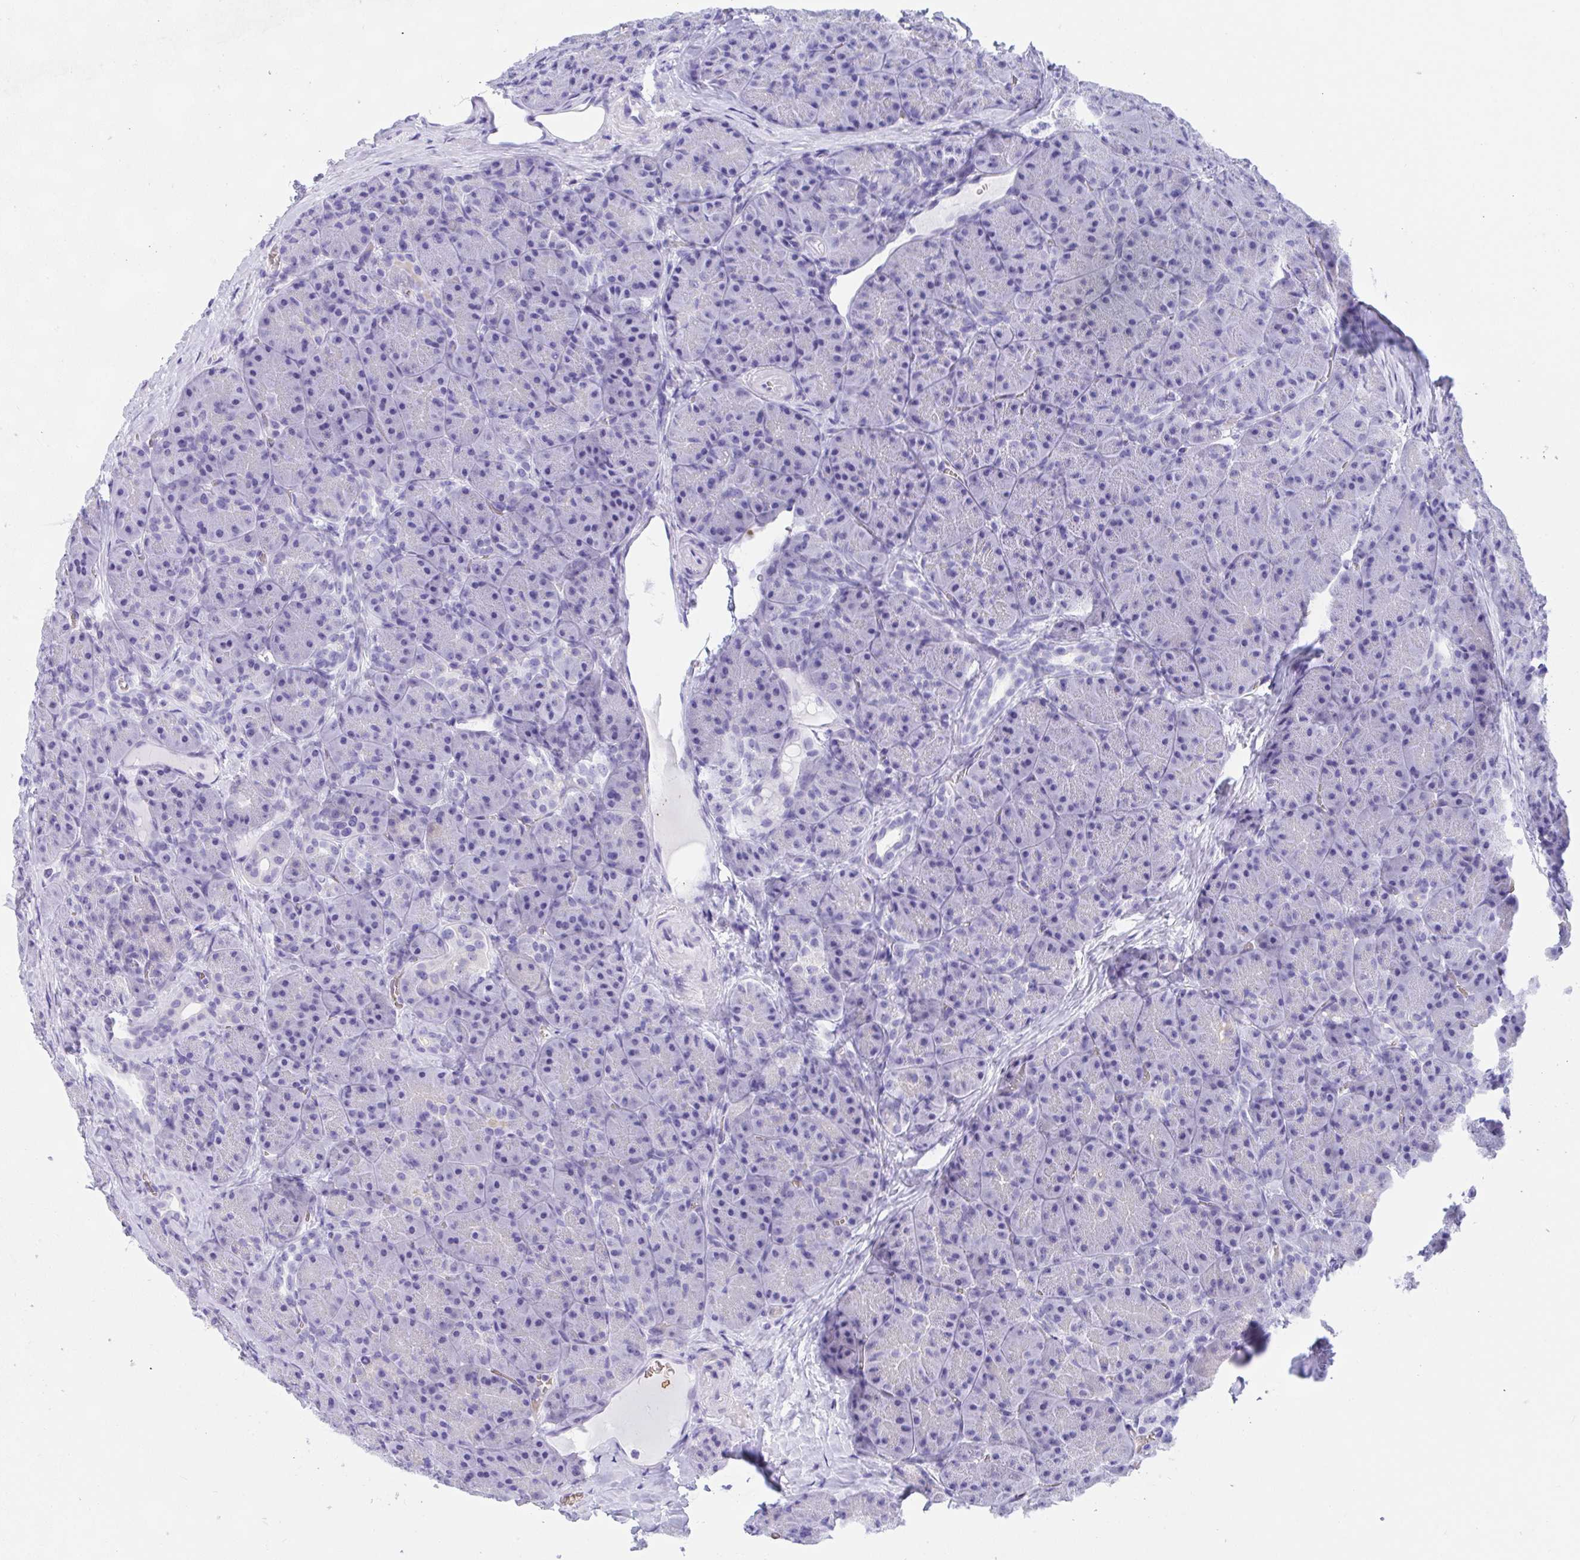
{"staining": {"intensity": "negative", "quantity": "none", "location": "none"}, "tissue": "pancreas", "cell_type": "Exocrine glandular cells", "image_type": "normal", "snomed": [{"axis": "morphology", "description": "Normal tissue, NOS"}, {"axis": "topography", "description": "Pancreas"}], "caption": "This photomicrograph is of benign pancreas stained with immunohistochemistry (IHC) to label a protein in brown with the nuclei are counter-stained blue. There is no positivity in exocrine glandular cells.", "gene": "ANK1", "patient": {"sex": "male", "age": 57}}